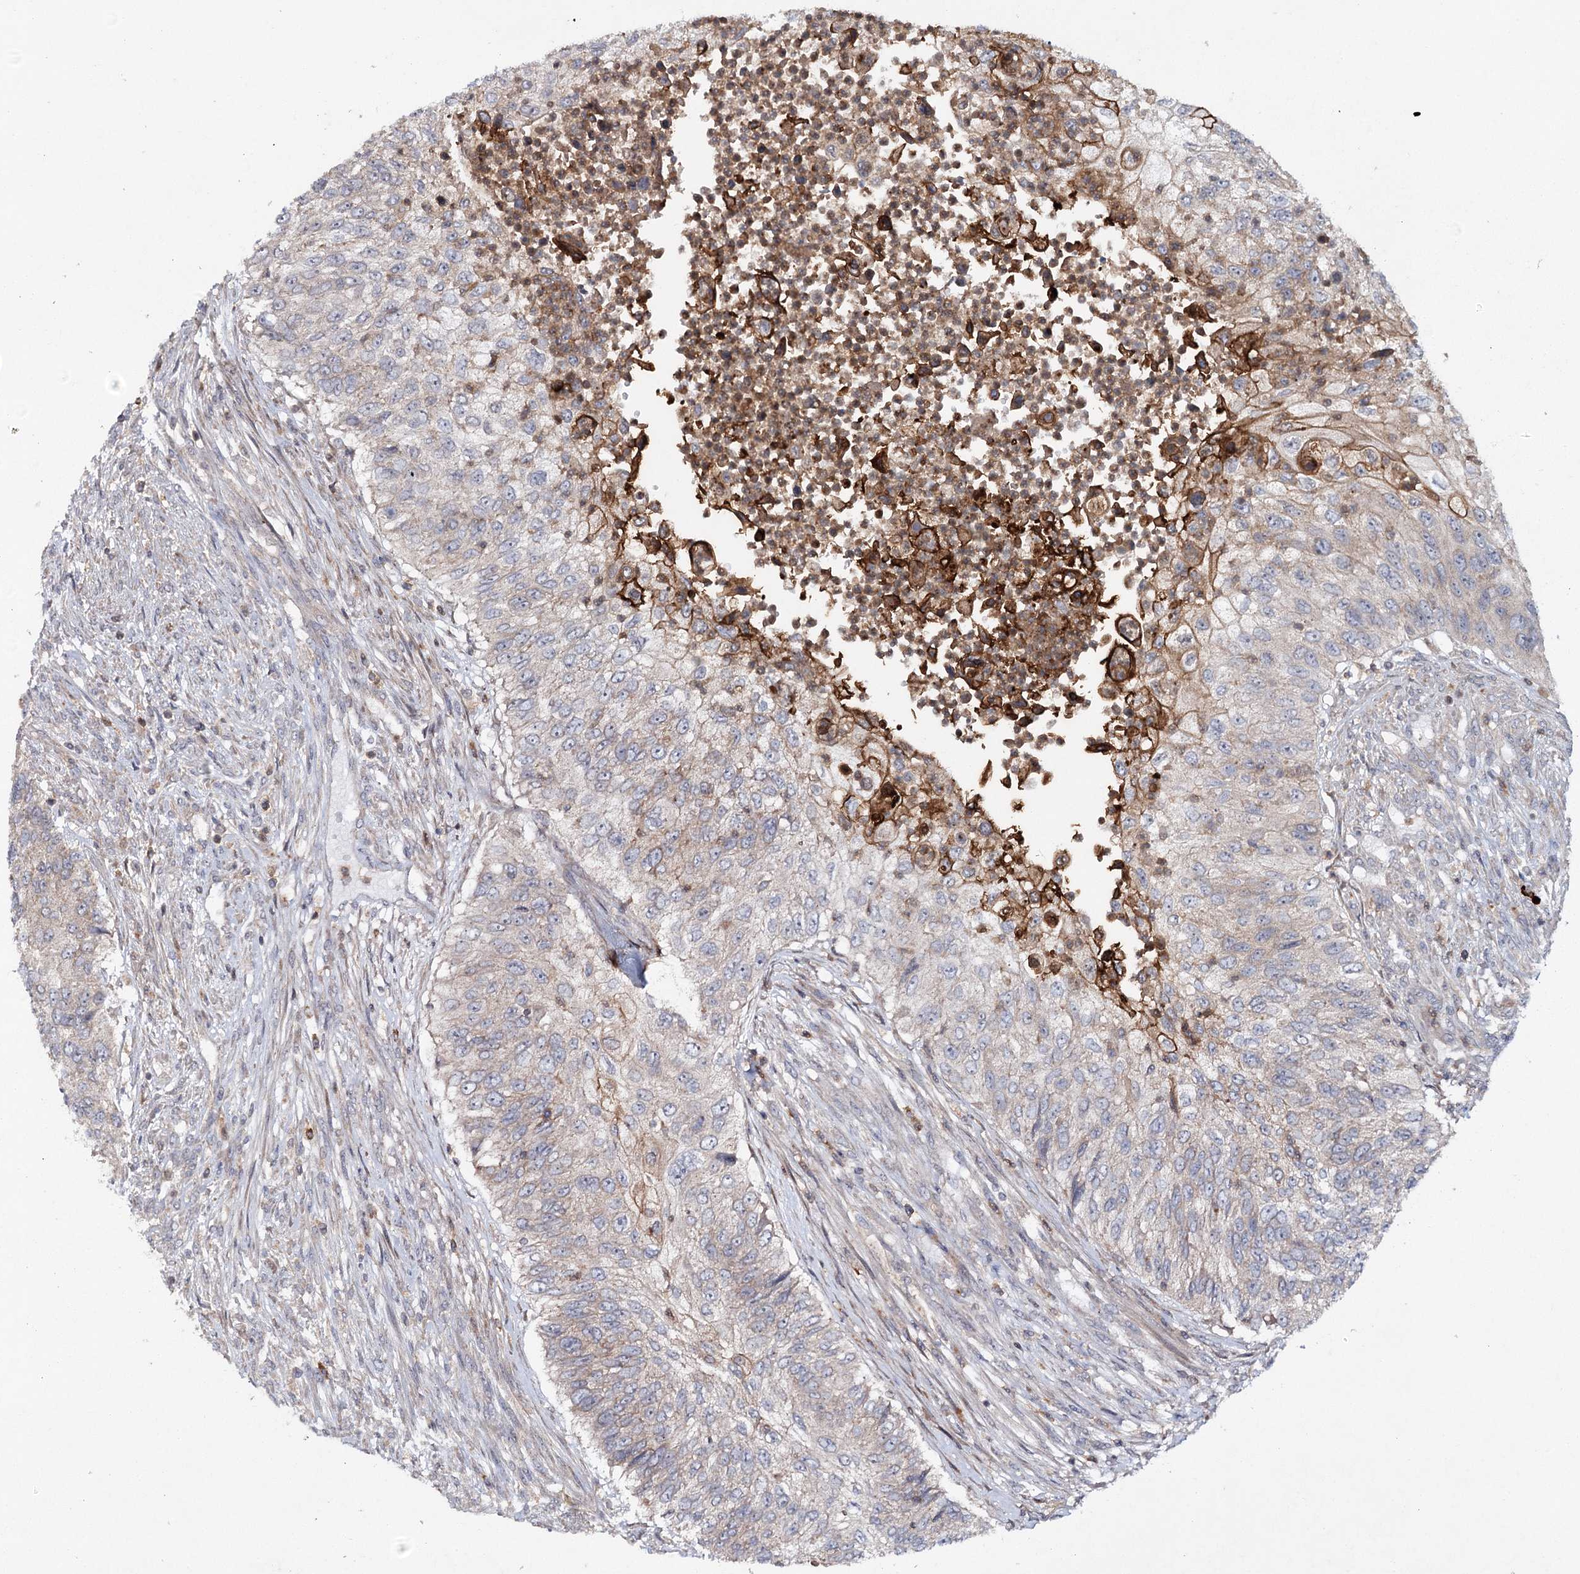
{"staining": {"intensity": "weak", "quantity": "<25%", "location": "cytoplasmic/membranous"}, "tissue": "urothelial cancer", "cell_type": "Tumor cells", "image_type": "cancer", "snomed": [{"axis": "morphology", "description": "Urothelial carcinoma, High grade"}, {"axis": "topography", "description": "Urinary bladder"}], "caption": "Human high-grade urothelial carcinoma stained for a protein using immunohistochemistry demonstrates no expression in tumor cells.", "gene": "MAP3K13", "patient": {"sex": "female", "age": 60}}